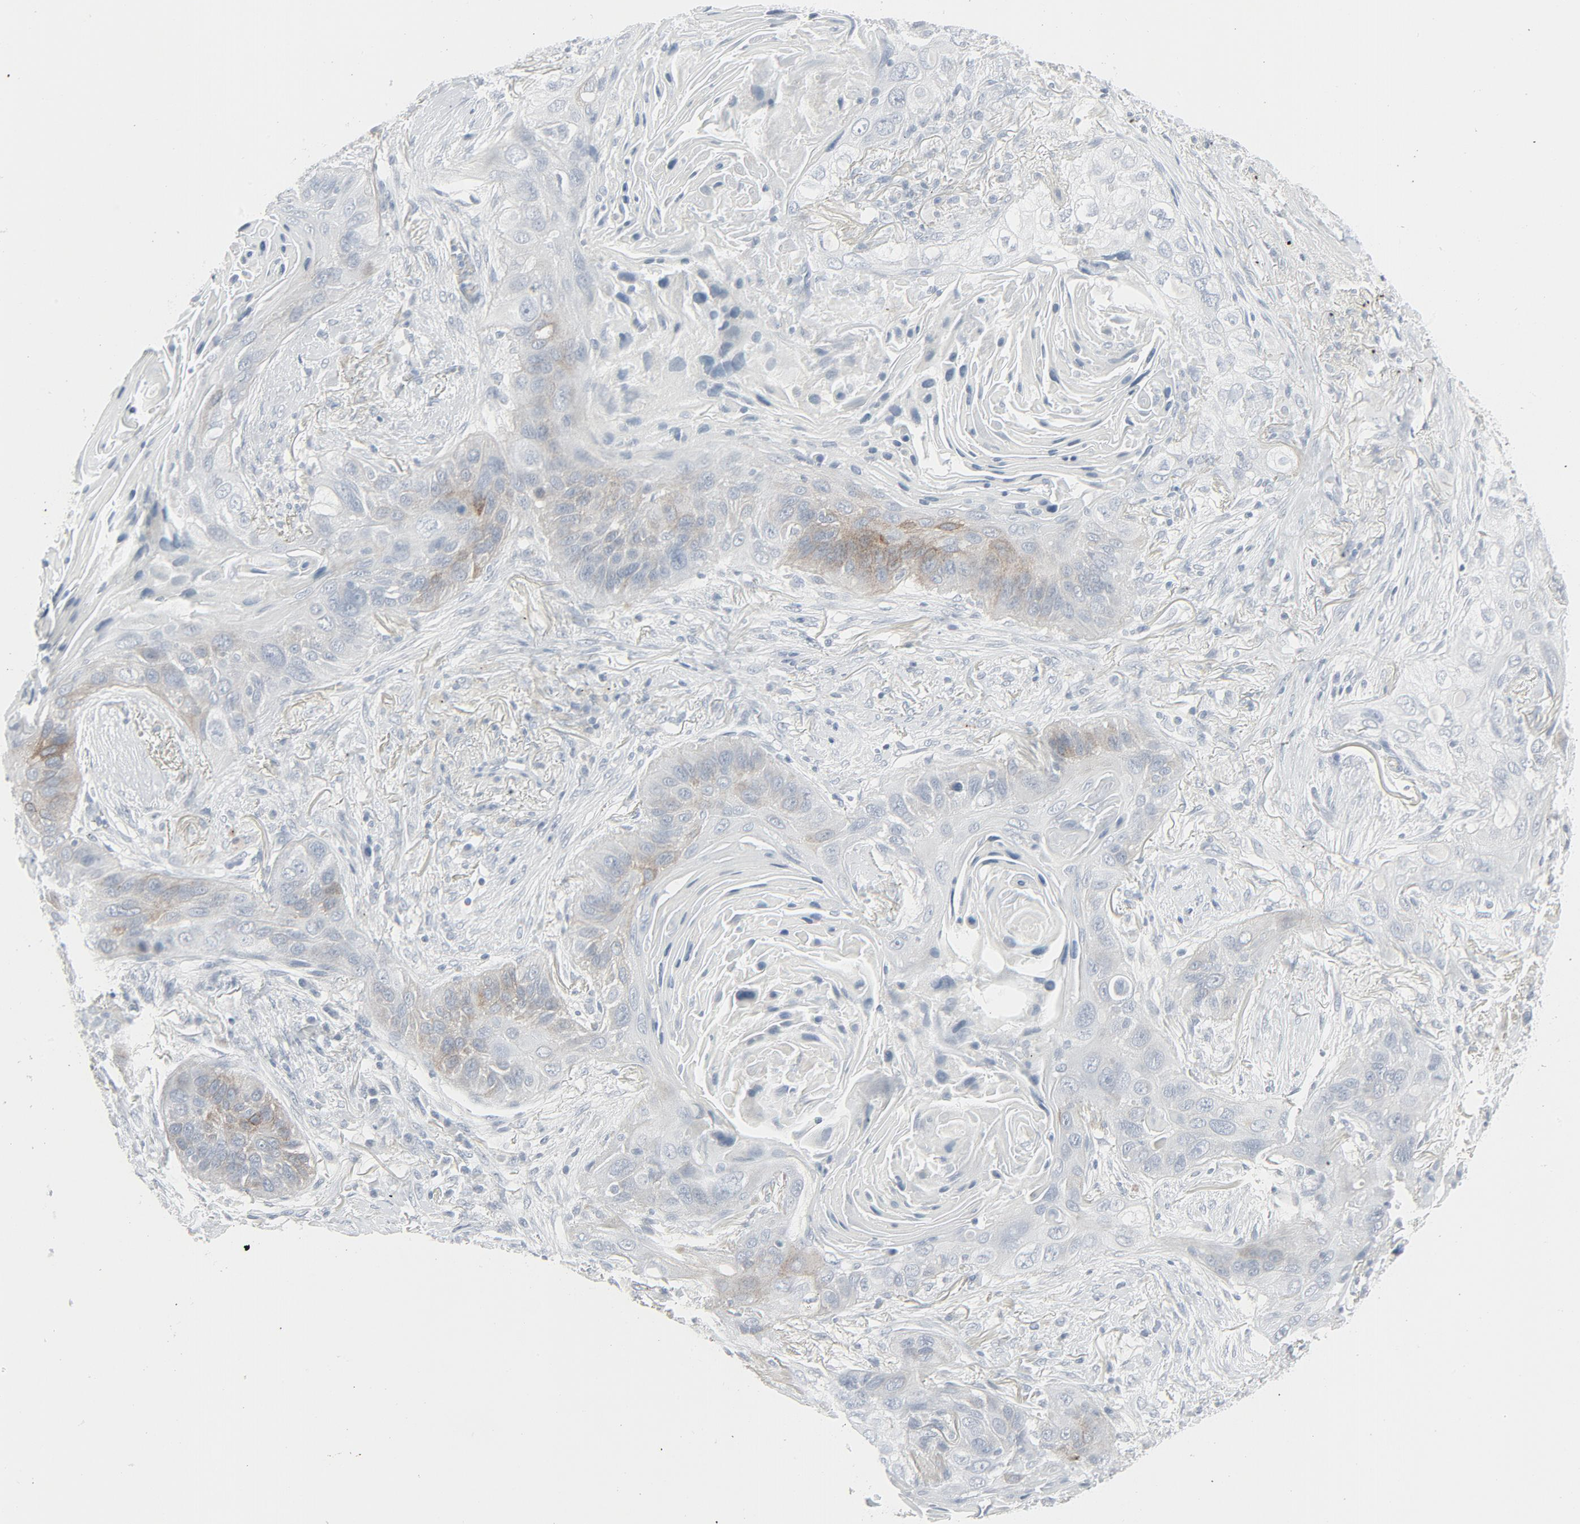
{"staining": {"intensity": "weak", "quantity": "25%-75%", "location": "cytoplasmic/membranous"}, "tissue": "lung cancer", "cell_type": "Tumor cells", "image_type": "cancer", "snomed": [{"axis": "morphology", "description": "Squamous cell carcinoma, NOS"}, {"axis": "topography", "description": "Lung"}], "caption": "Protein expression analysis of lung cancer demonstrates weak cytoplasmic/membranous expression in approximately 25%-75% of tumor cells. (Brightfield microscopy of DAB IHC at high magnification).", "gene": "FGFR3", "patient": {"sex": "female", "age": 67}}